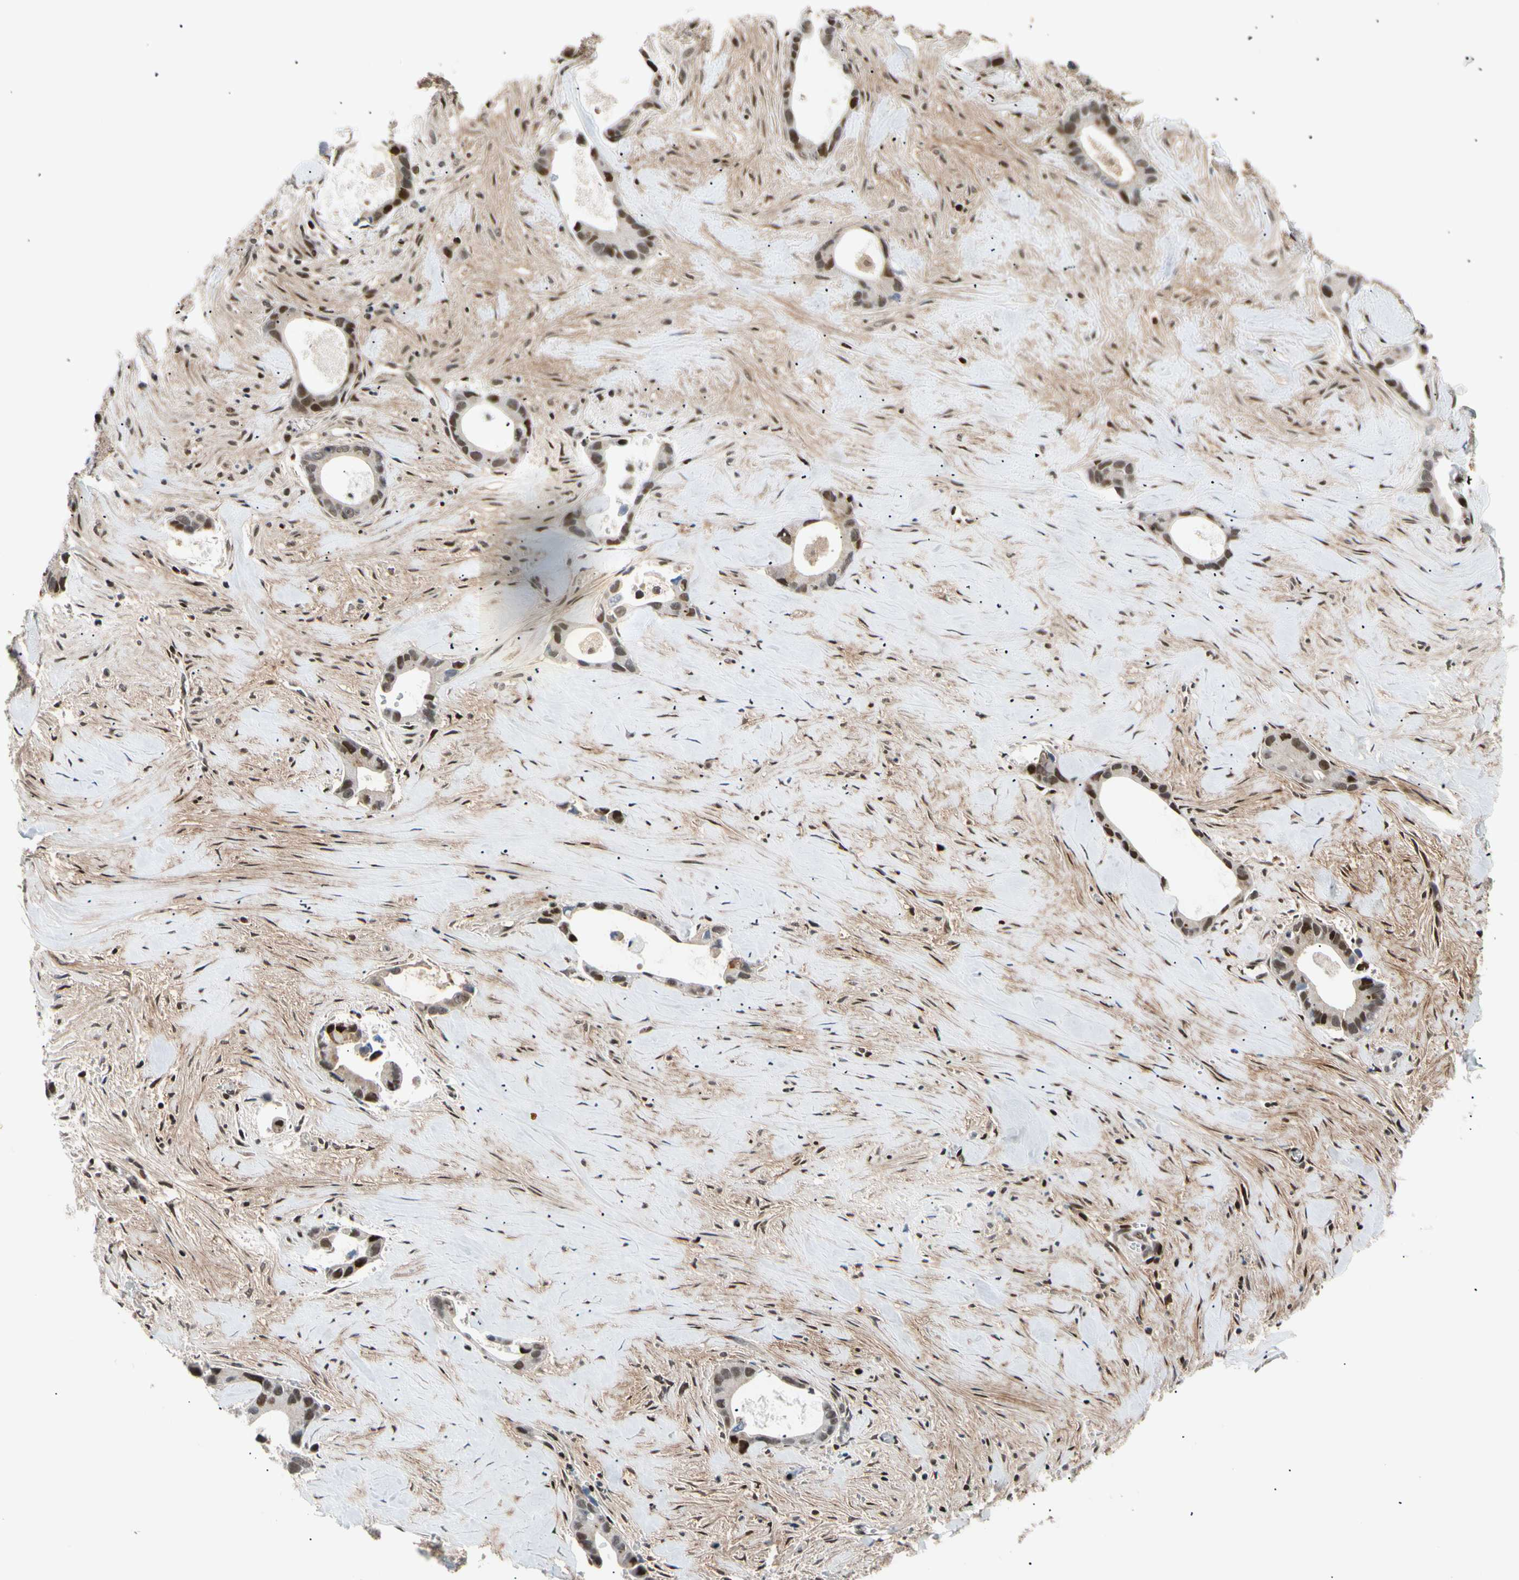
{"staining": {"intensity": "strong", "quantity": "25%-75%", "location": "nuclear"}, "tissue": "liver cancer", "cell_type": "Tumor cells", "image_type": "cancer", "snomed": [{"axis": "morphology", "description": "Cholangiocarcinoma"}, {"axis": "topography", "description": "Liver"}], "caption": "An immunohistochemistry image of tumor tissue is shown. Protein staining in brown shows strong nuclear positivity in liver cancer (cholangiocarcinoma) within tumor cells.", "gene": "E2F1", "patient": {"sex": "female", "age": 55}}